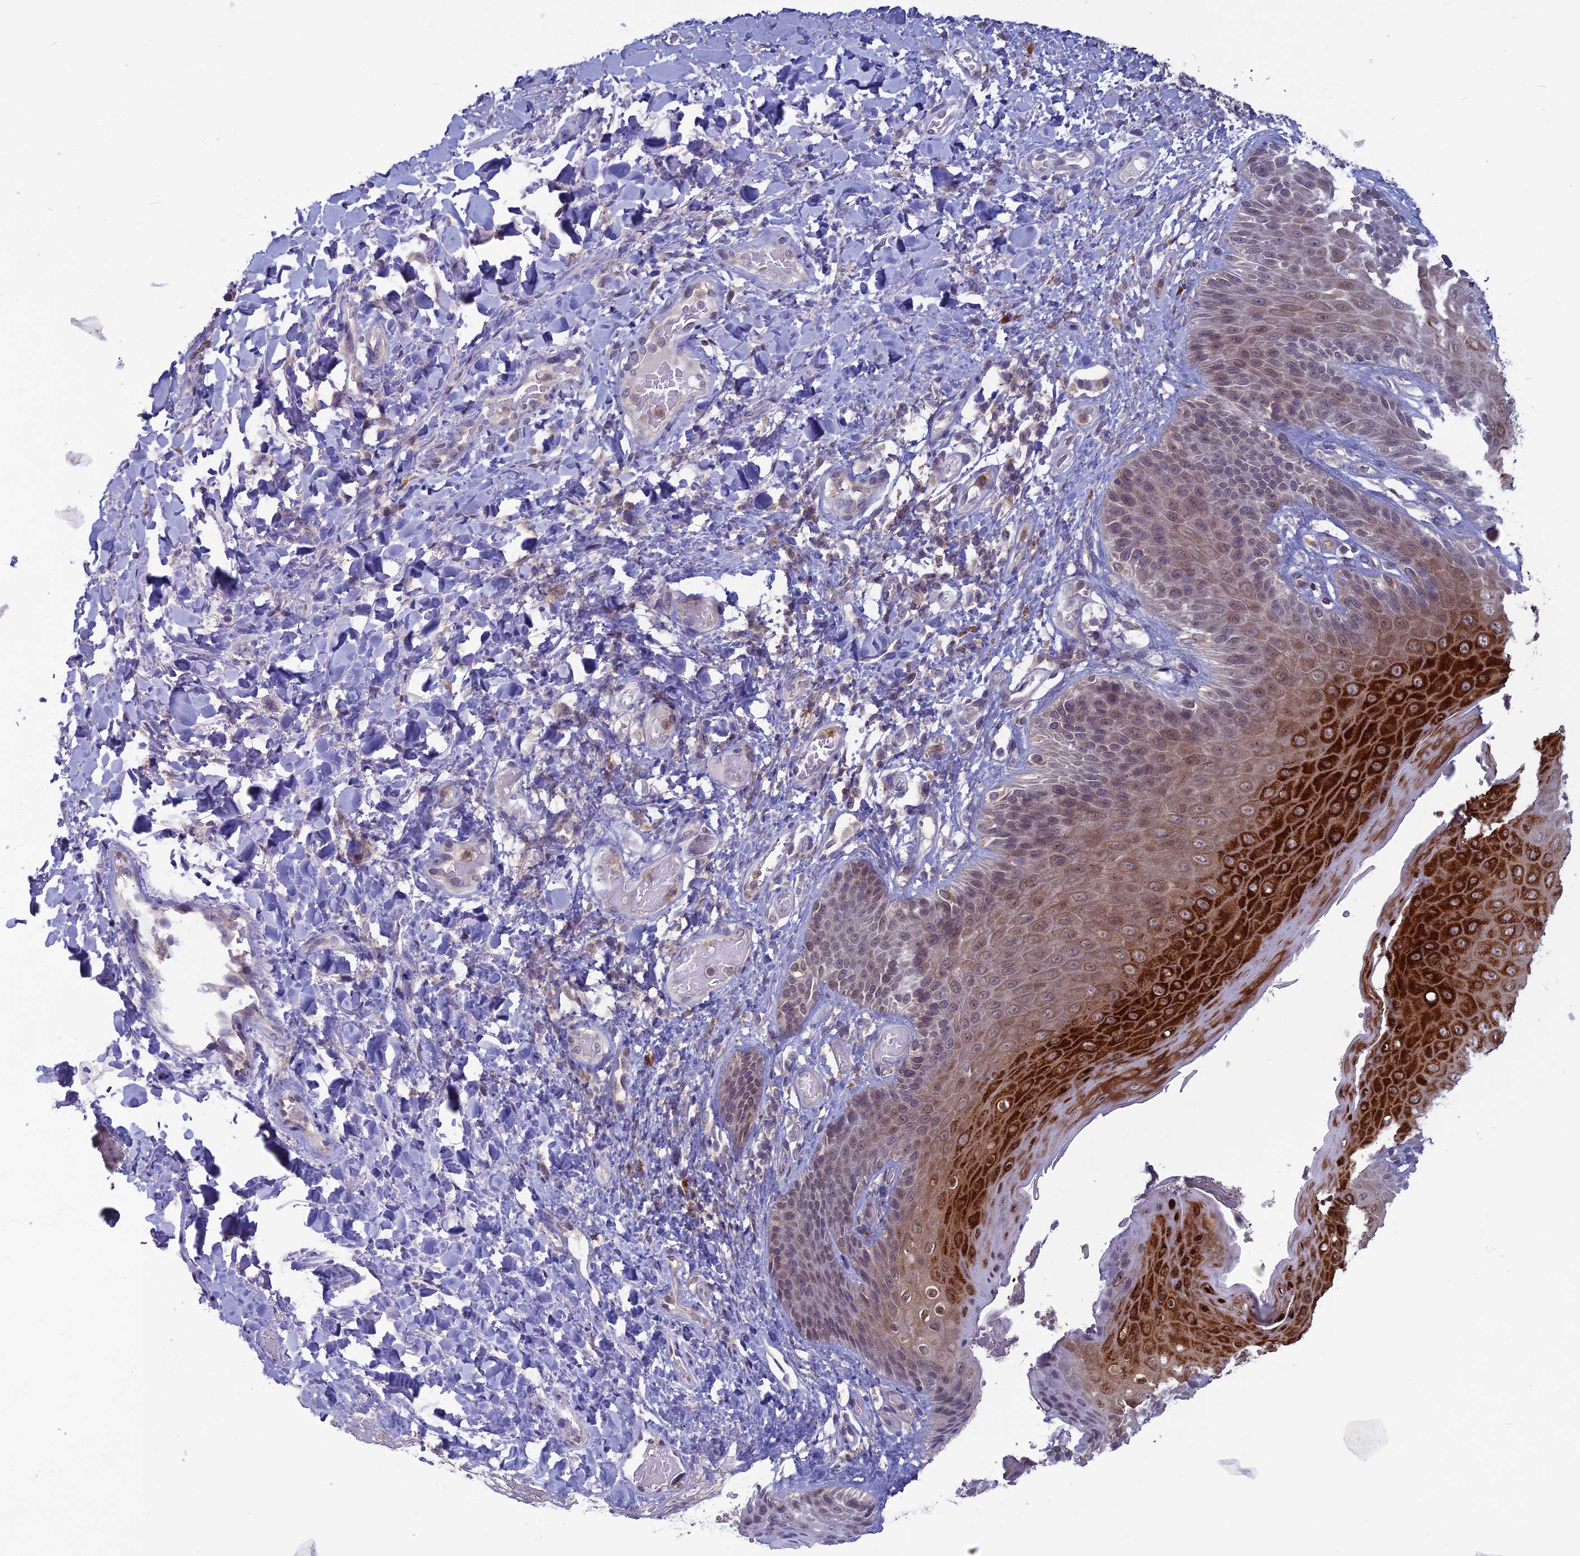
{"staining": {"intensity": "strong", "quantity": "<25%", "location": "cytoplasmic/membranous,nuclear"}, "tissue": "skin", "cell_type": "Epidermal cells", "image_type": "normal", "snomed": [{"axis": "morphology", "description": "Normal tissue, NOS"}, {"axis": "topography", "description": "Anal"}], "caption": "DAB (3,3'-diaminobenzidine) immunohistochemical staining of benign human skin shows strong cytoplasmic/membranous,nuclear protein expression in about <25% of epidermal cells. The protein of interest is stained brown, and the nuclei are stained in blue (DAB IHC with brightfield microscopy, high magnification).", "gene": "WDR46", "patient": {"sex": "female", "age": 89}}